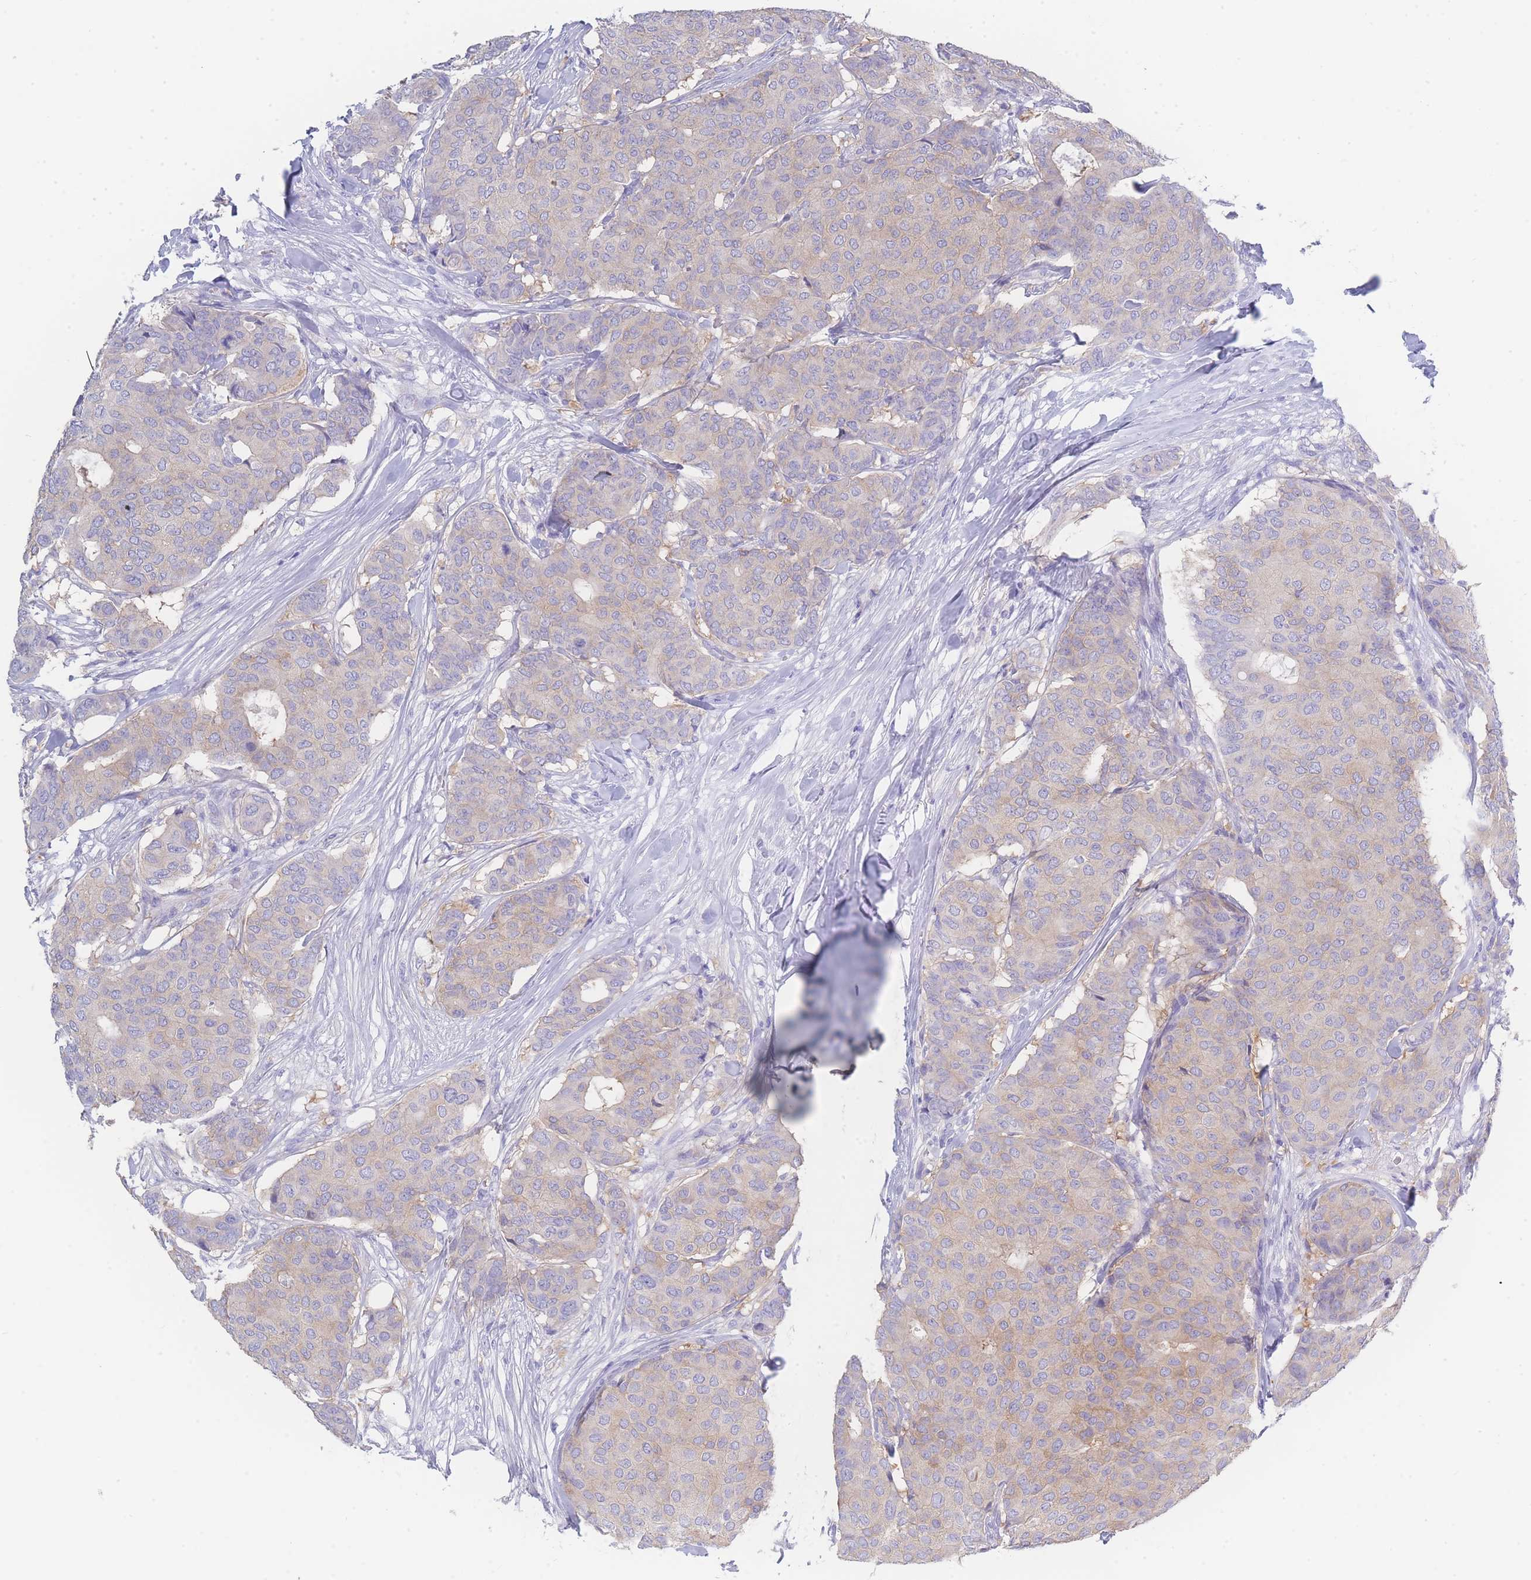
{"staining": {"intensity": "weak", "quantity": "<25%", "location": "cytoplasmic/membranous"}, "tissue": "breast cancer", "cell_type": "Tumor cells", "image_type": "cancer", "snomed": [{"axis": "morphology", "description": "Duct carcinoma"}, {"axis": "topography", "description": "Breast"}], "caption": "Immunohistochemistry micrograph of breast invasive ductal carcinoma stained for a protein (brown), which exhibits no positivity in tumor cells.", "gene": "LZTFL1", "patient": {"sex": "female", "age": 75}}